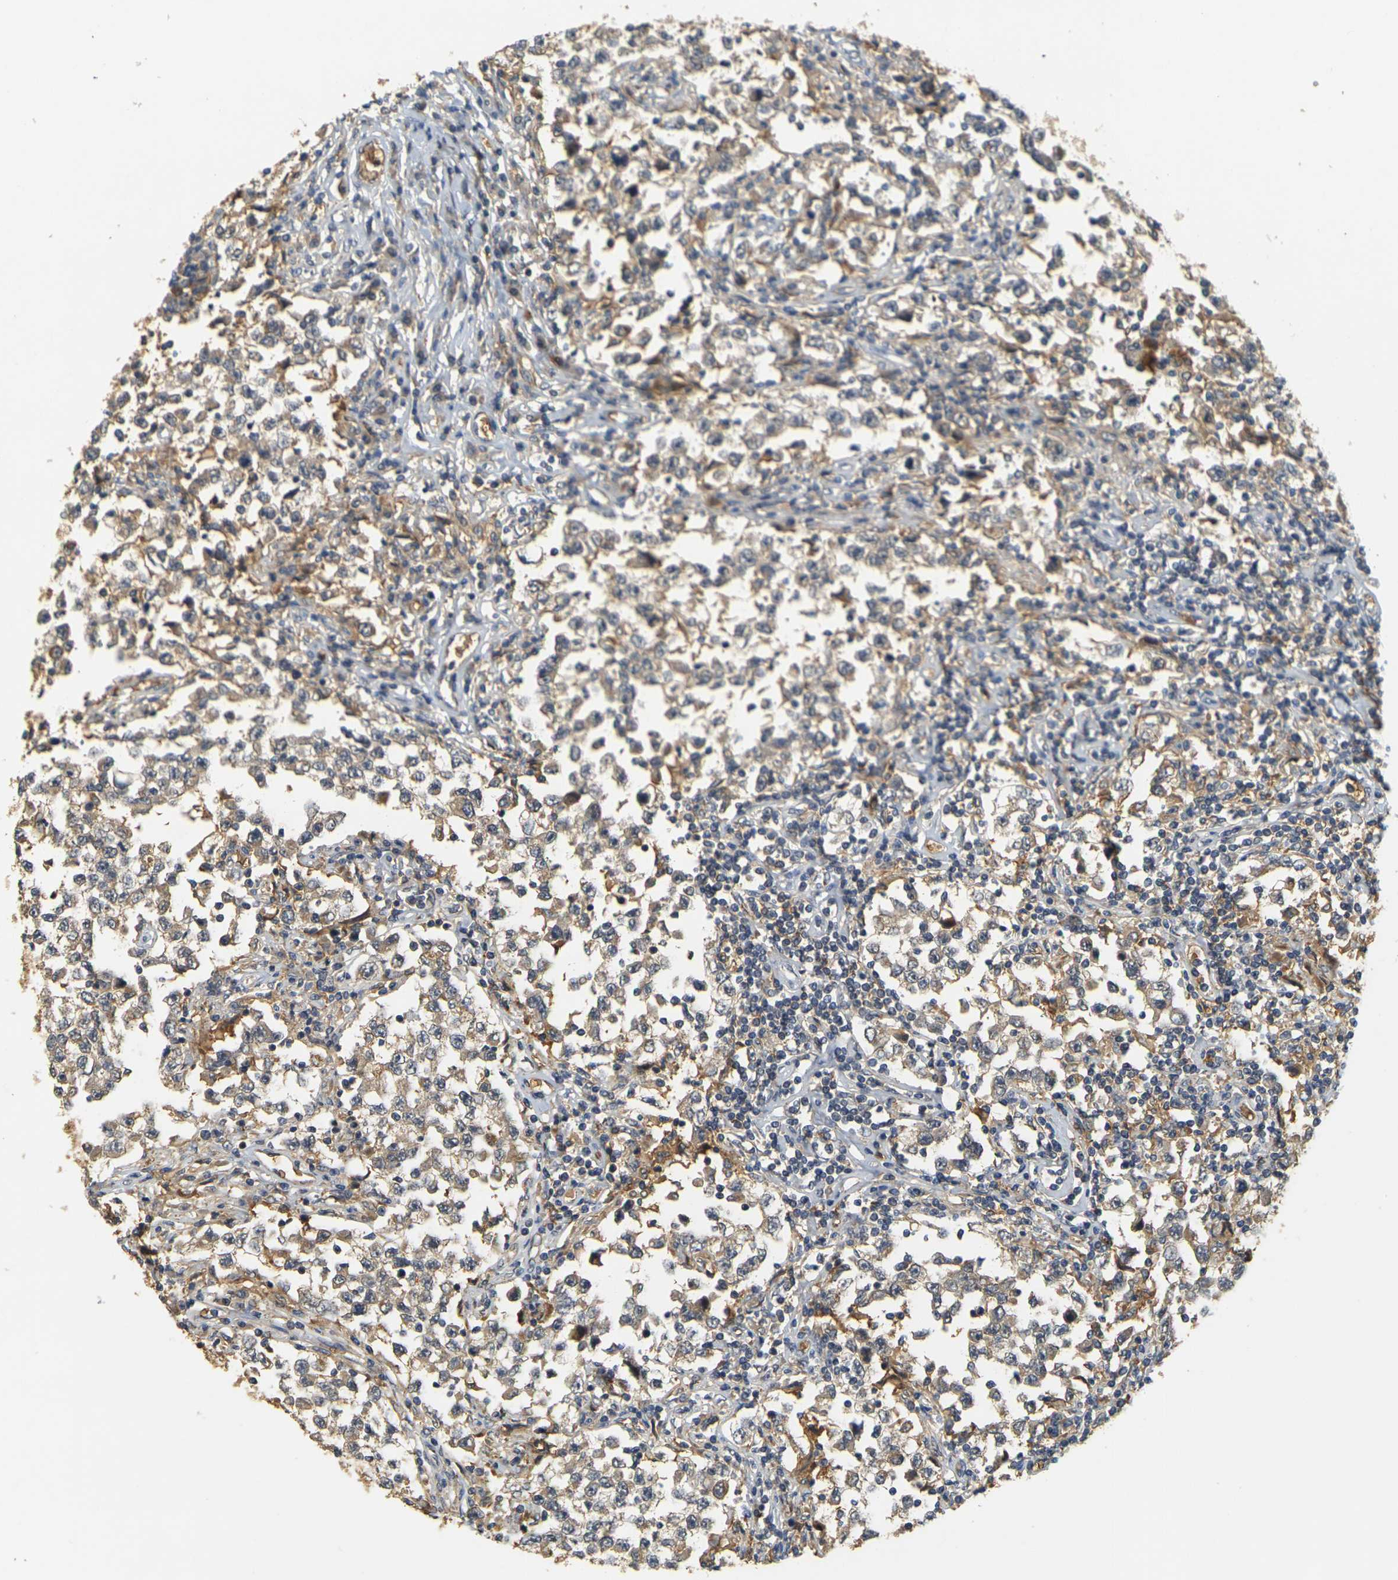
{"staining": {"intensity": "weak", "quantity": ">75%", "location": "cytoplasmic/membranous"}, "tissue": "testis cancer", "cell_type": "Tumor cells", "image_type": "cancer", "snomed": [{"axis": "morphology", "description": "Carcinoma, Embryonal, NOS"}, {"axis": "topography", "description": "Testis"}], "caption": "An immunohistochemistry histopathology image of neoplastic tissue is shown. Protein staining in brown highlights weak cytoplasmic/membranous positivity in testis cancer (embryonal carcinoma) within tumor cells.", "gene": "MEGF9", "patient": {"sex": "male", "age": 21}}